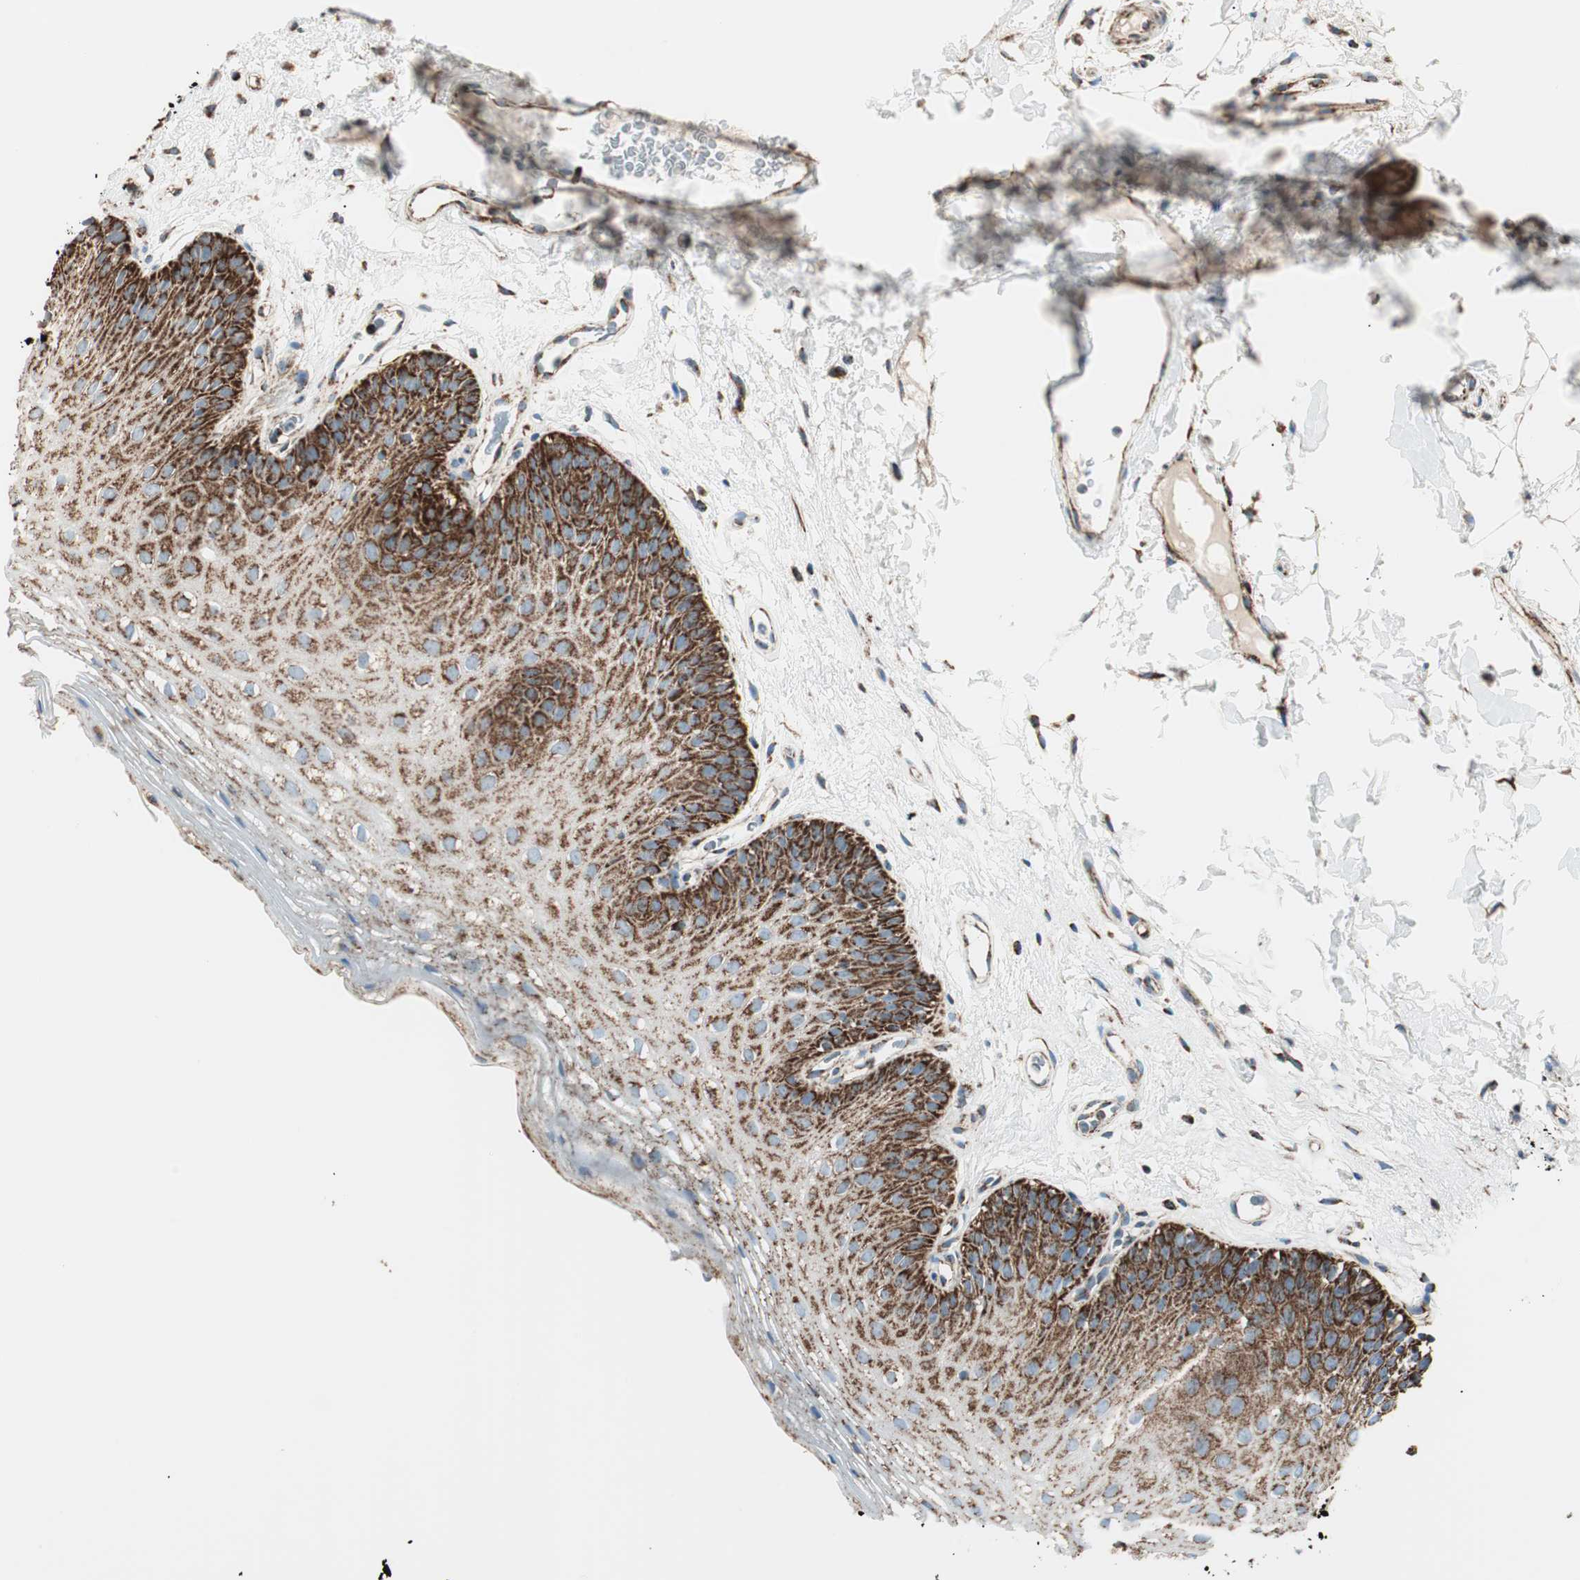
{"staining": {"intensity": "strong", "quantity": ">75%", "location": "cytoplasmic/membranous"}, "tissue": "oral mucosa", "cell_type": "Squamous epithelial cells", "image_type": "normal", "snomed": [{"axis": "morphology", "description": "Normal tissue, NOS"}, {"axis": "morphology", "description": "Squamous cell carcinoma, NOS"}, {"axis": "topography", "description": "Skeletal muscle"}, {"axis": "topography", "description": "Oral tissue"}], "caption": "Immunohistochemistry (DAB (3,3'-diaminobenzidine)) staining of normal oral mucosa demonstrates strong cytoplasmic/membranous protein expression in approximately >75% of squamous epithelial cells. Using DAB (3,3'-diaminobenzidine) (brown) and hematoxylin (blue) stains, captured at high magnification using brightfield microscopy.", "gene": "TOMM22", "patient": {"sex": "male", "age": 71}}